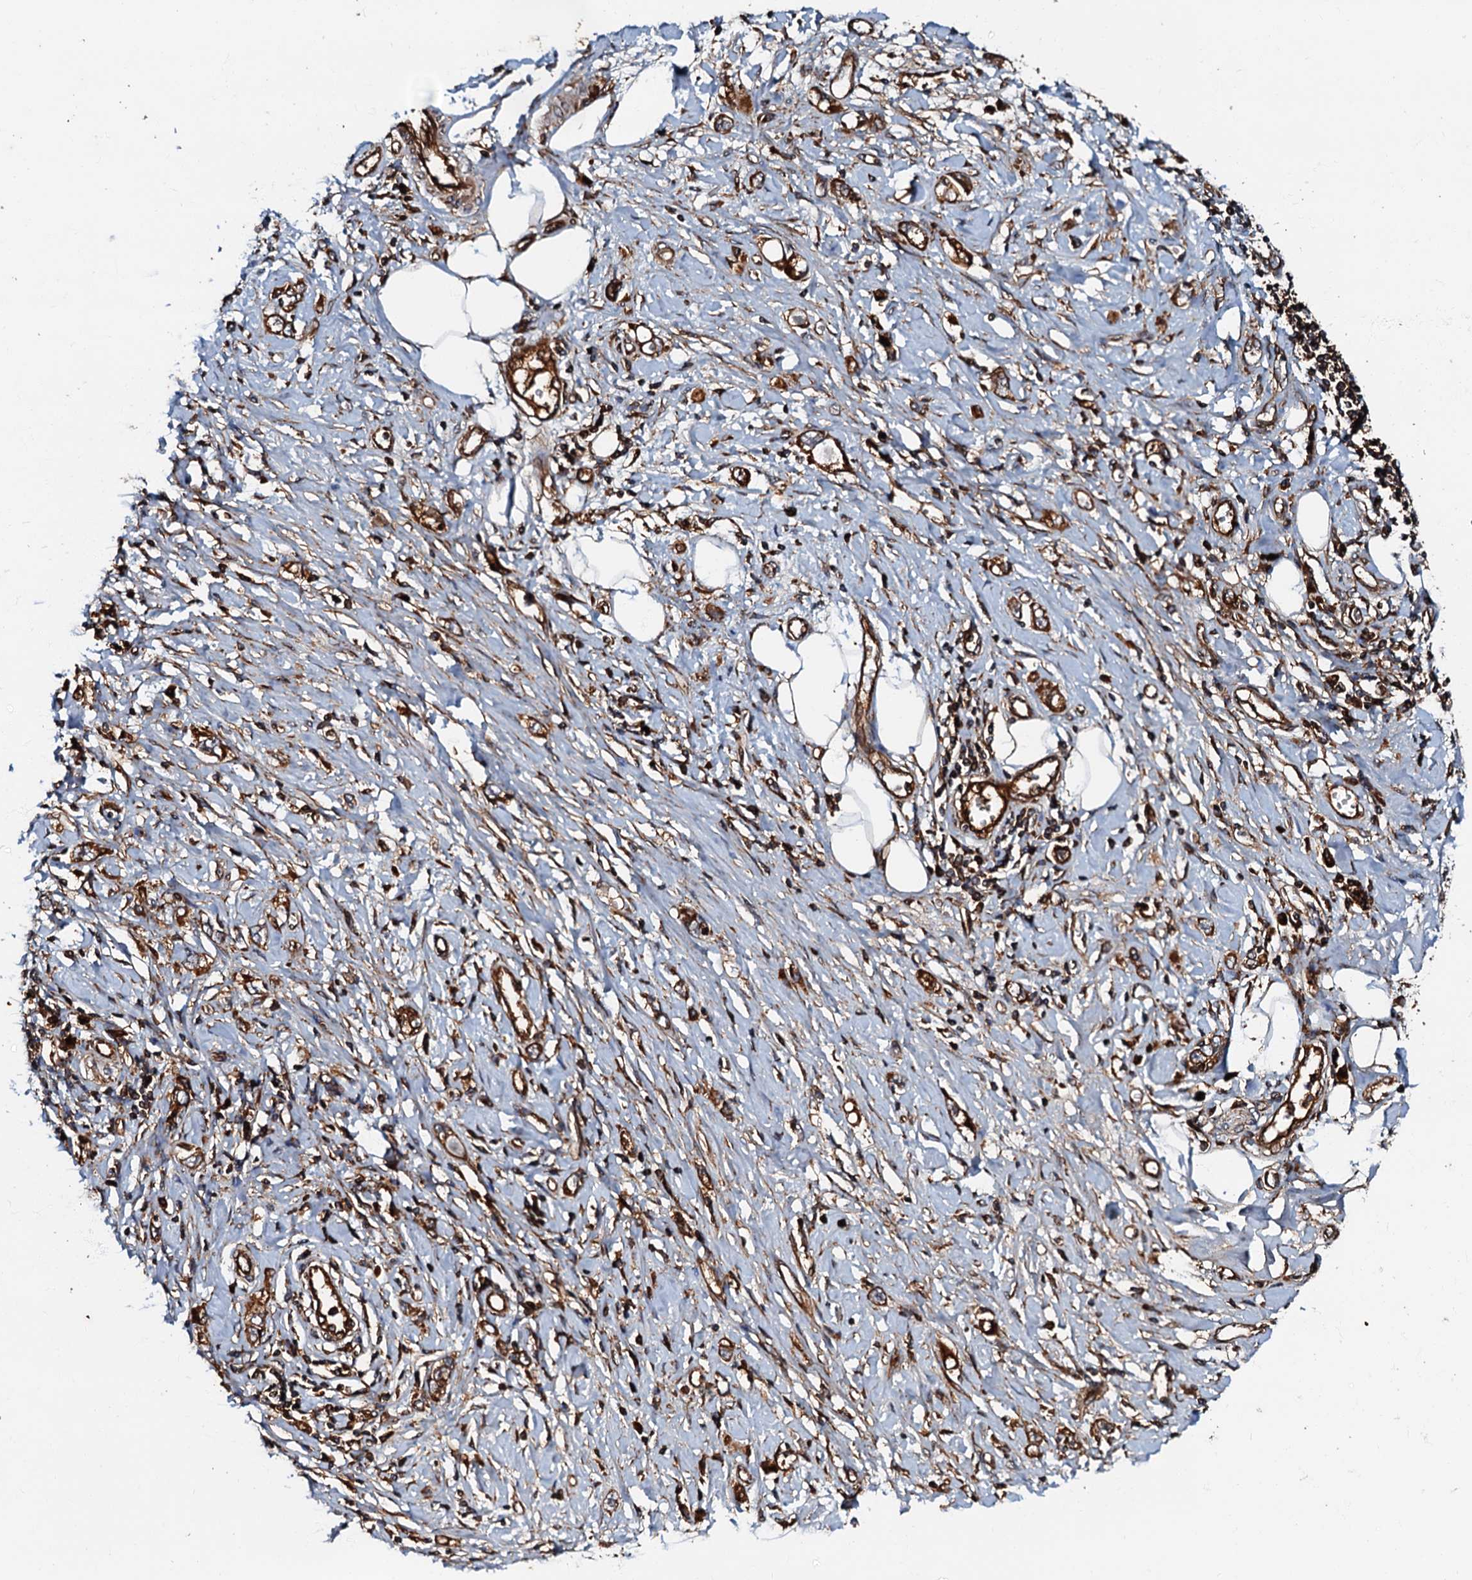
{"staining": {"intensity": "strong", "quantity": ">75%", "location": "cytoplasmic/membranous"}, "tissue": "stomach cancer", "cell_type": "Tumor cells", "image_type": "cancer", "snomed": [{"axis": "morphology", "description": "Adenocarcinoma, NOS"}, {"axis": "topography", "description": "Stomach"}], "caption": "About >75% of tumor cells in adenocarcinoma (stomach) demonstrate strong cytoplasmic/membranous protein positivity as visualized by brown immunohistochemical staining.", "gene": "BLOC1S6", "patient": {"sex": "female", "age": 76}}